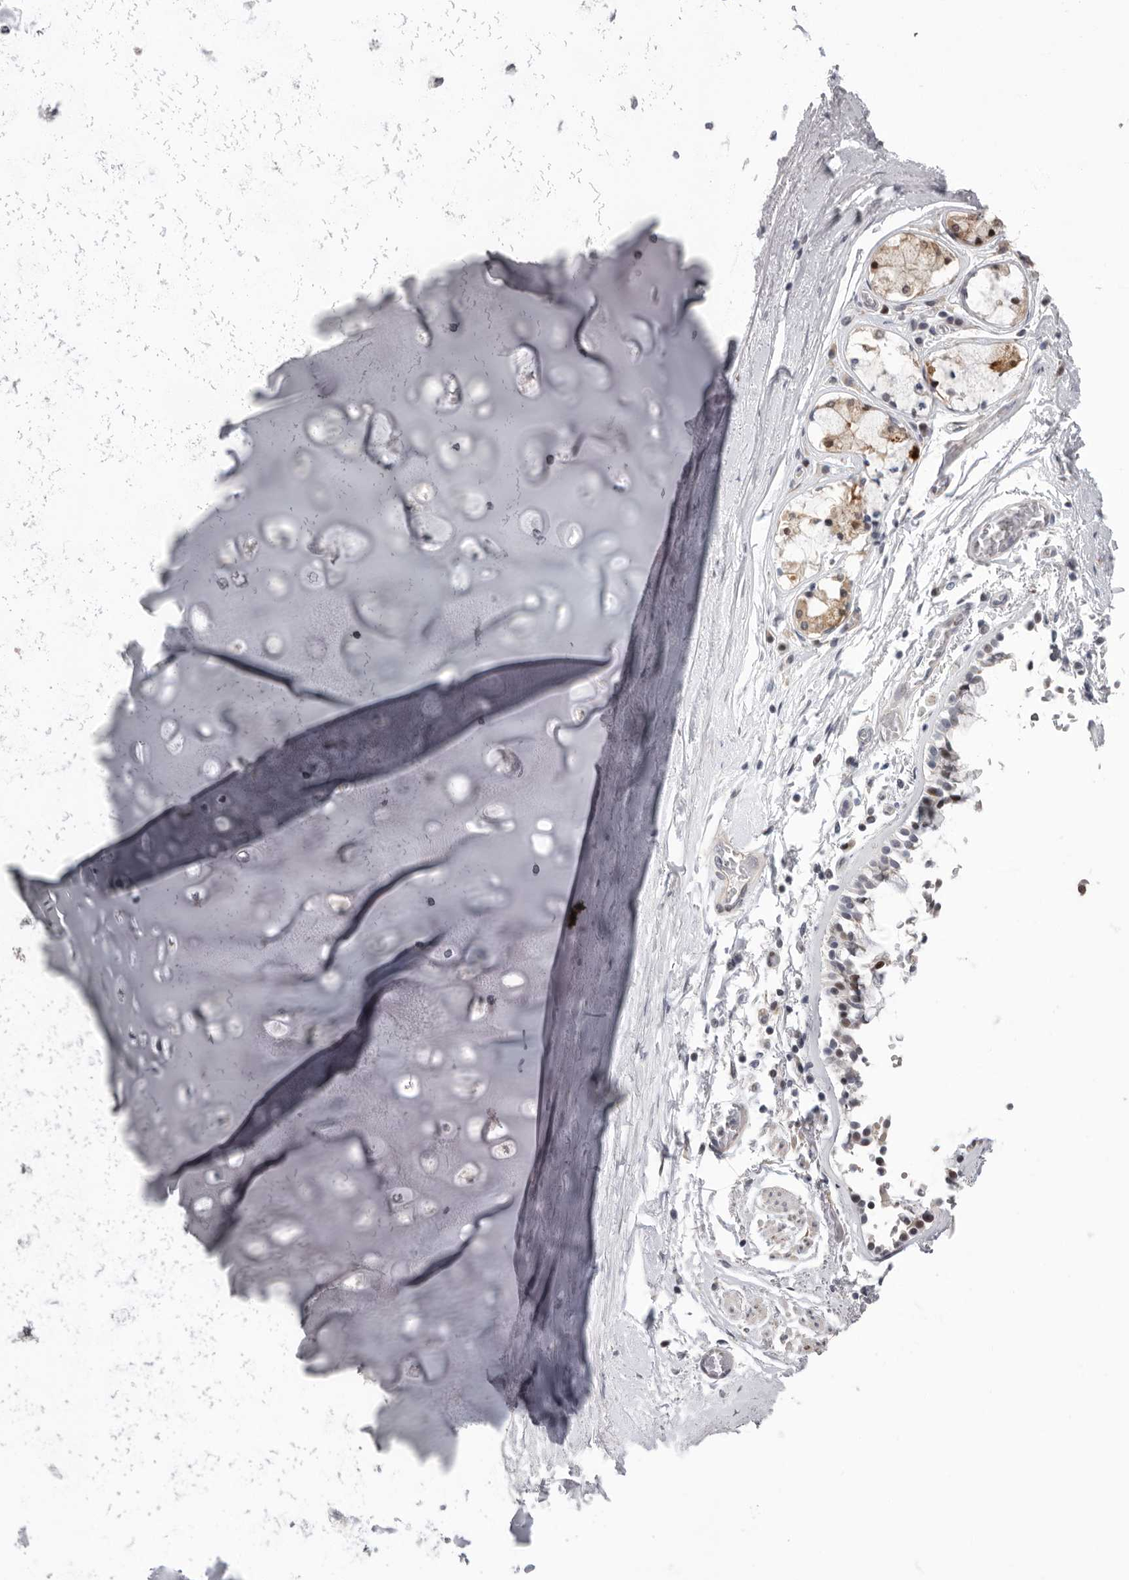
{"staining": {"intensity": "weak", "quantity": "<25%", "location": "cytoplasmic/membranous"}, "tissue": "adipose tissue", "cell_type": "Adipocytes", "image_type": "normal", "snomed": [{"axis": "morphology", "description": "Normal tissue, NOS"}, {"axis": "topography", "description": "Cartilage tissue"}, {"axis": "topography", "description": "Lung"}], "caption": "This is an immunohistochemistry (IHC) image of normal adipose tissue. There is no positivity in adipocytes.", "gene": "RALGPS2", "patient": {"sex": "female", "age": 77}}